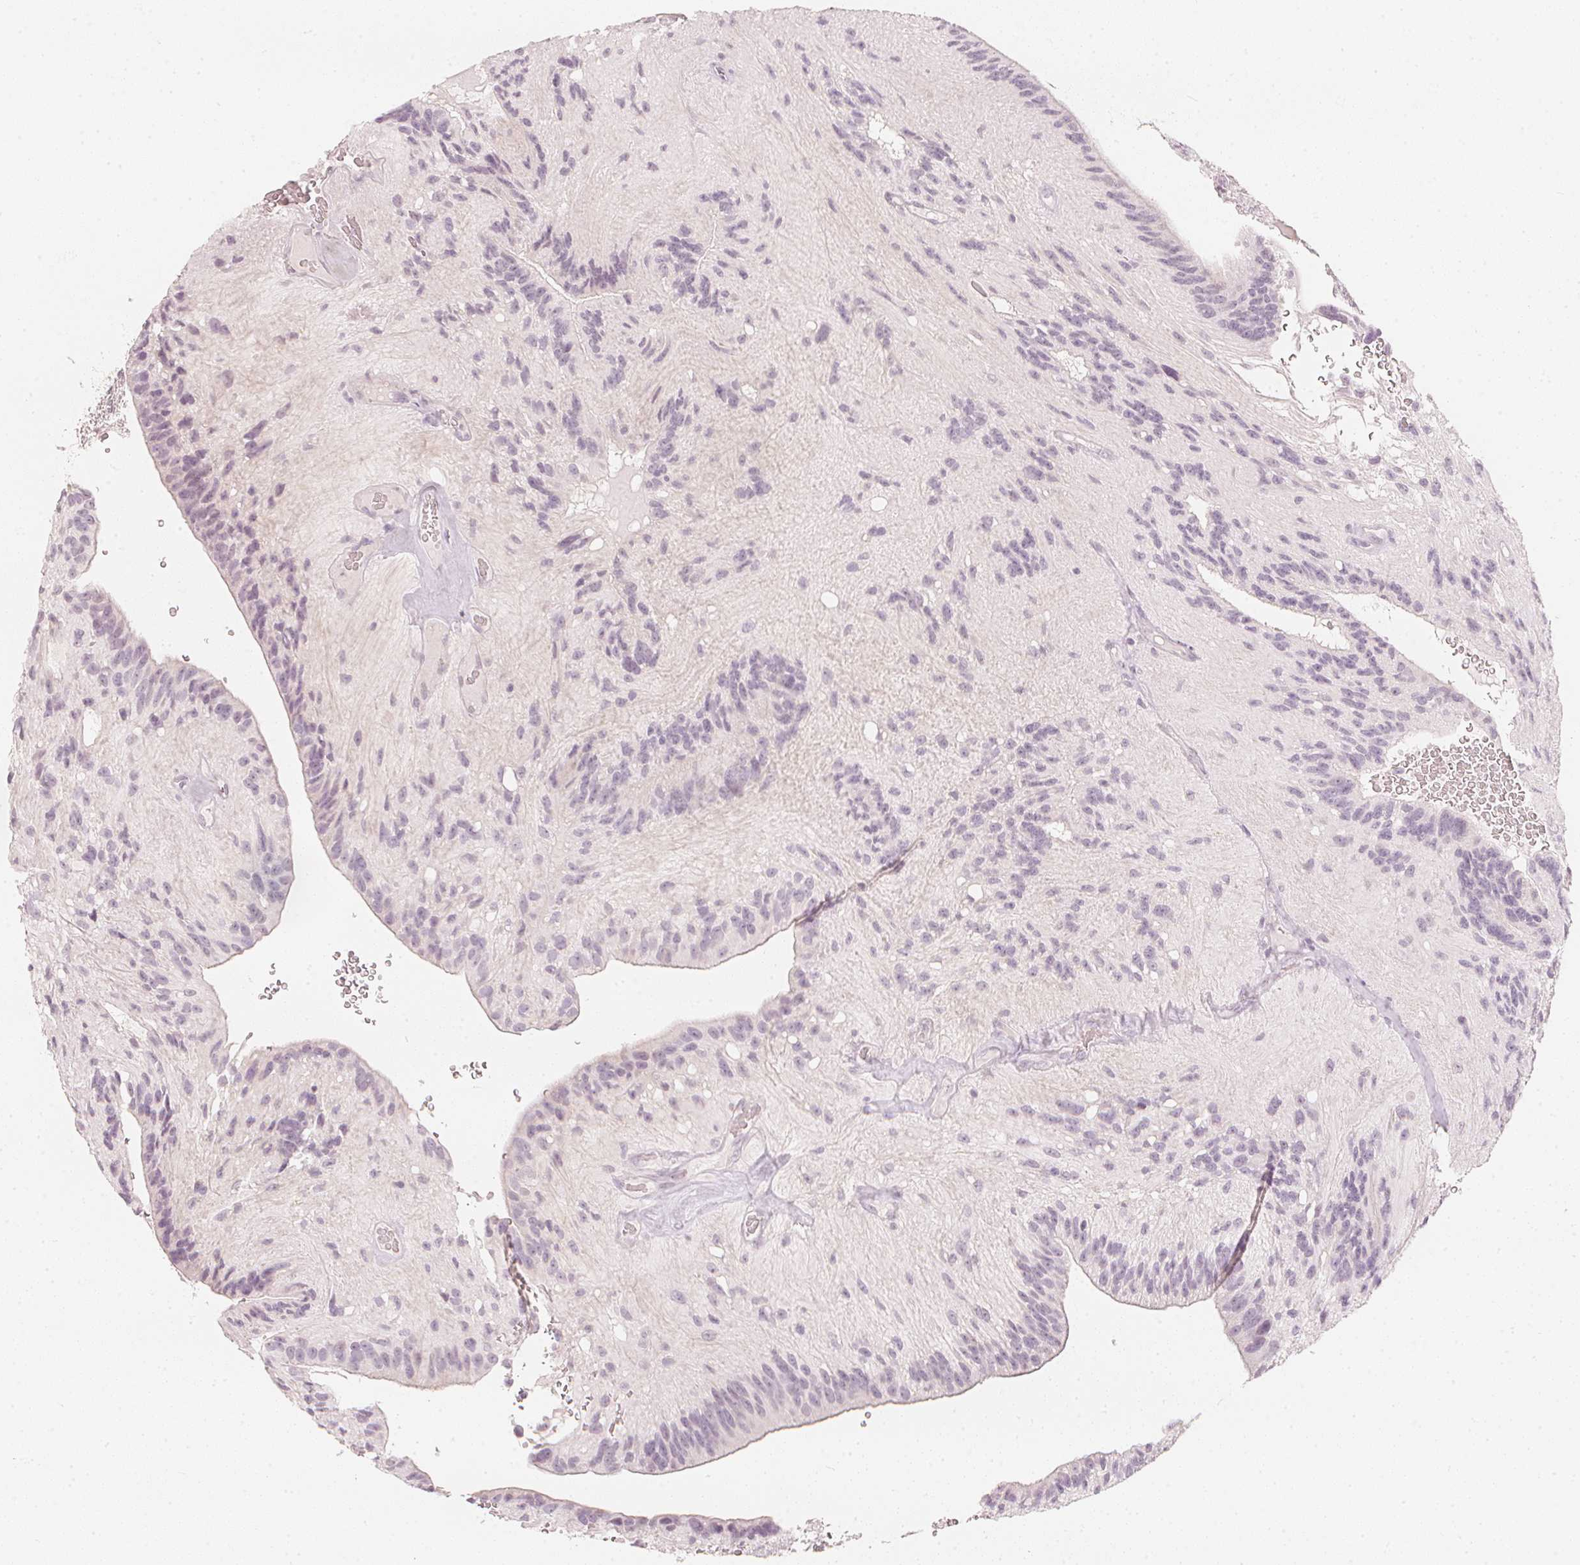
{"staining": {"intensity": "negative", "quantity": "none", "location": "none"}, "tissue": "glioma", "cell_type": "Tumor cells", "image_type": "cancer", "snomed": [{"axis": "morphology", "description": "Glioma, malignant, Low grade"}, {"axis": "topography", "description": "Brain"}], "caption": "High power microscopy image of an IHC image of low-grade glioma (malignant), revealing no significant expression in tumor cells.", "gene": "CALB1", "patient": {"sex": "male", "age": 31}}